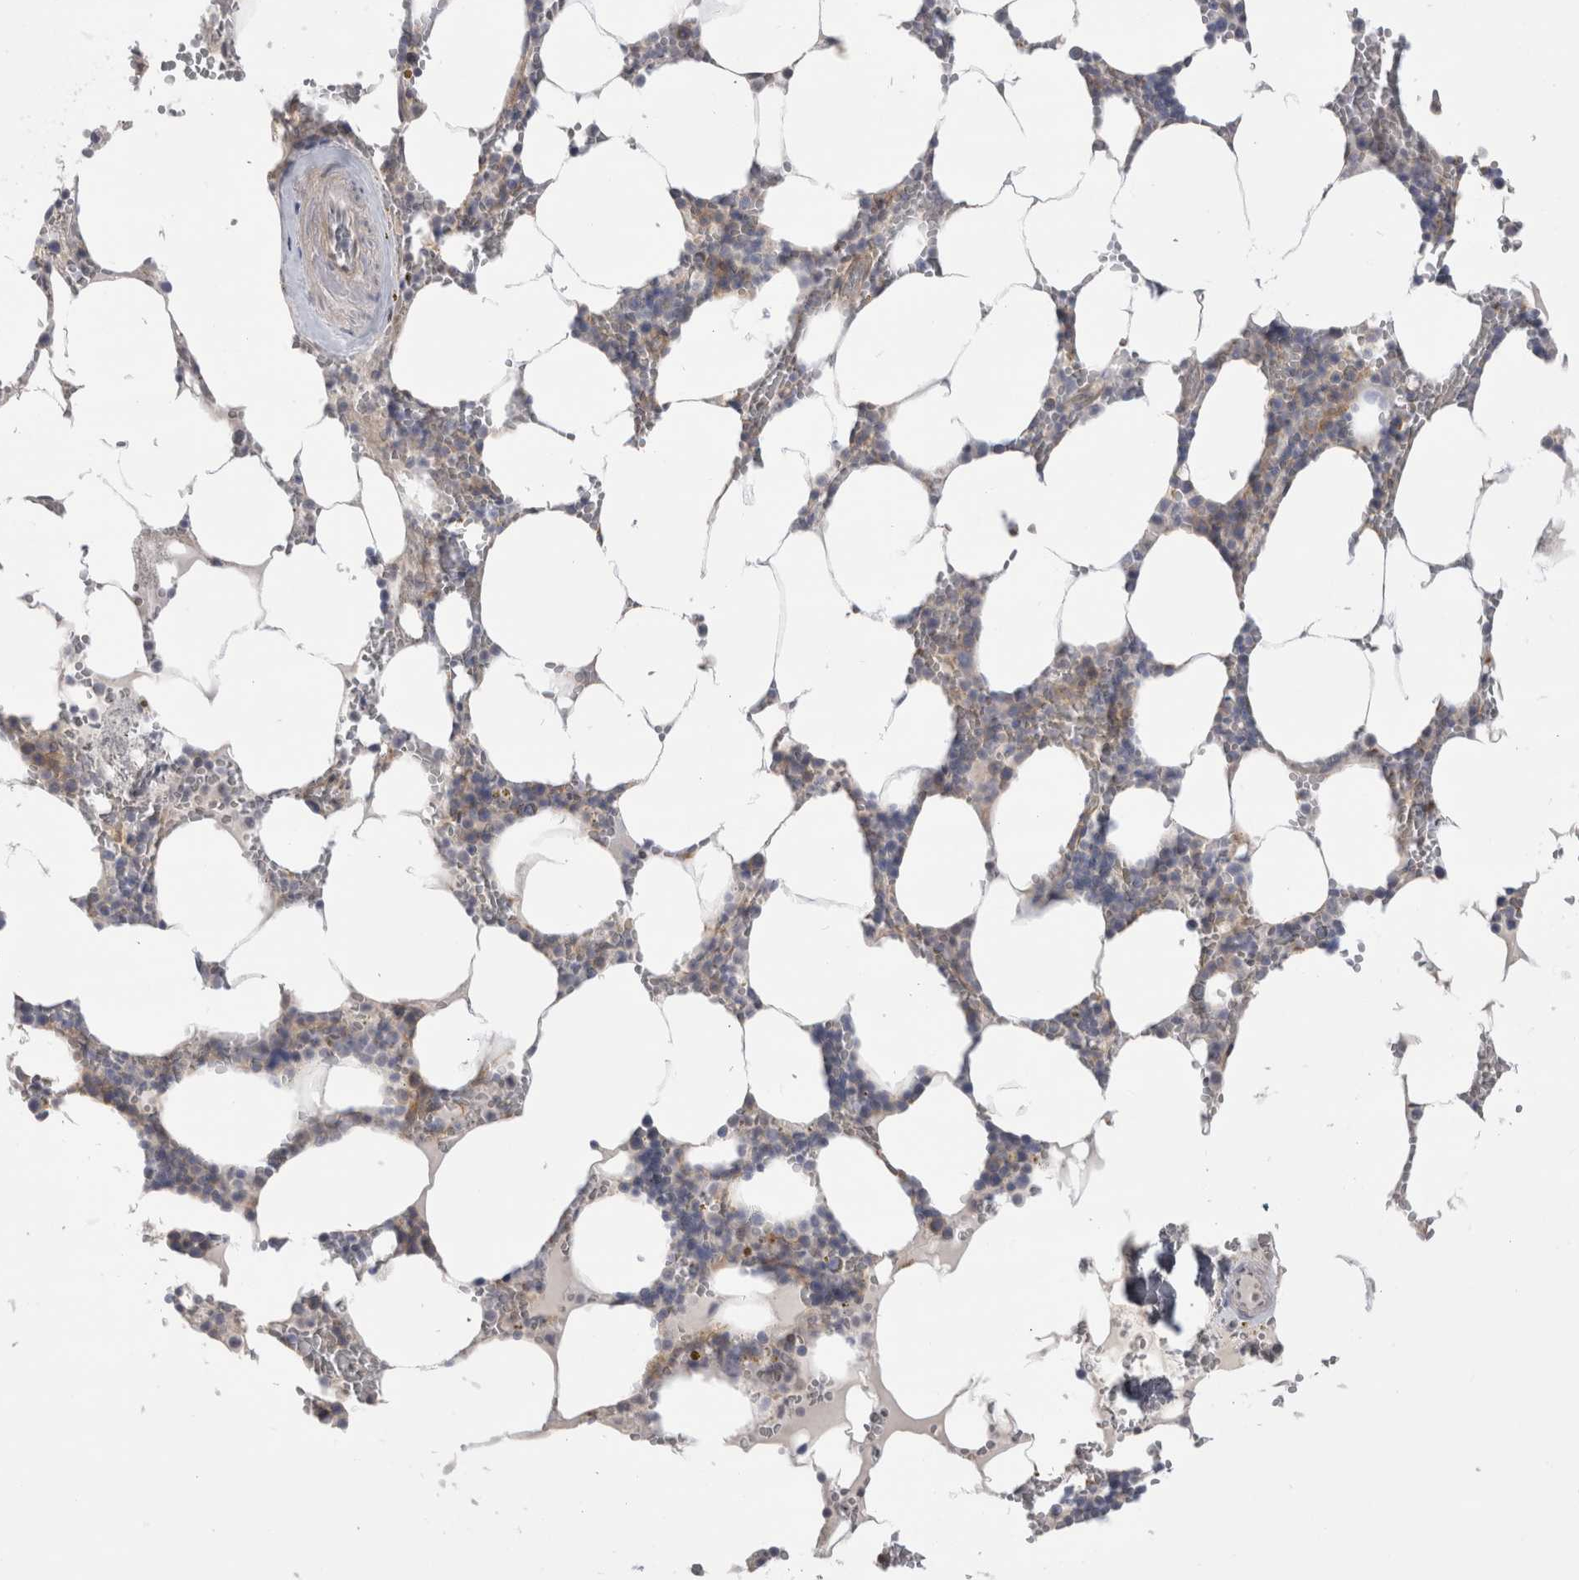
{"staining": {"intensity": "weak", "quantity": "<25%", "location": "cytoplasmic/membranous"}, "tissue": "bone marrow", "cell_type": "Hematopoietic cells", "image_type": "normal", "snomed": [{"axis": "morphology", "description": "Normal tissue, NOS"}, {"axis": "topography", "description": "Bone marrow"}], "caption": "Immunohistochemistry micrograph of normal bone marrow stained for a protein (brown), which demonstrates no staining in hematopoietic cells. Brightfield microscopy of immunohistochemistry (IHC) stained with DAB (brown) and hematoxylin (blue), captured at high magnification.", "gene": "VANGL1", "patient": {"sex": "male", "age": 70}}